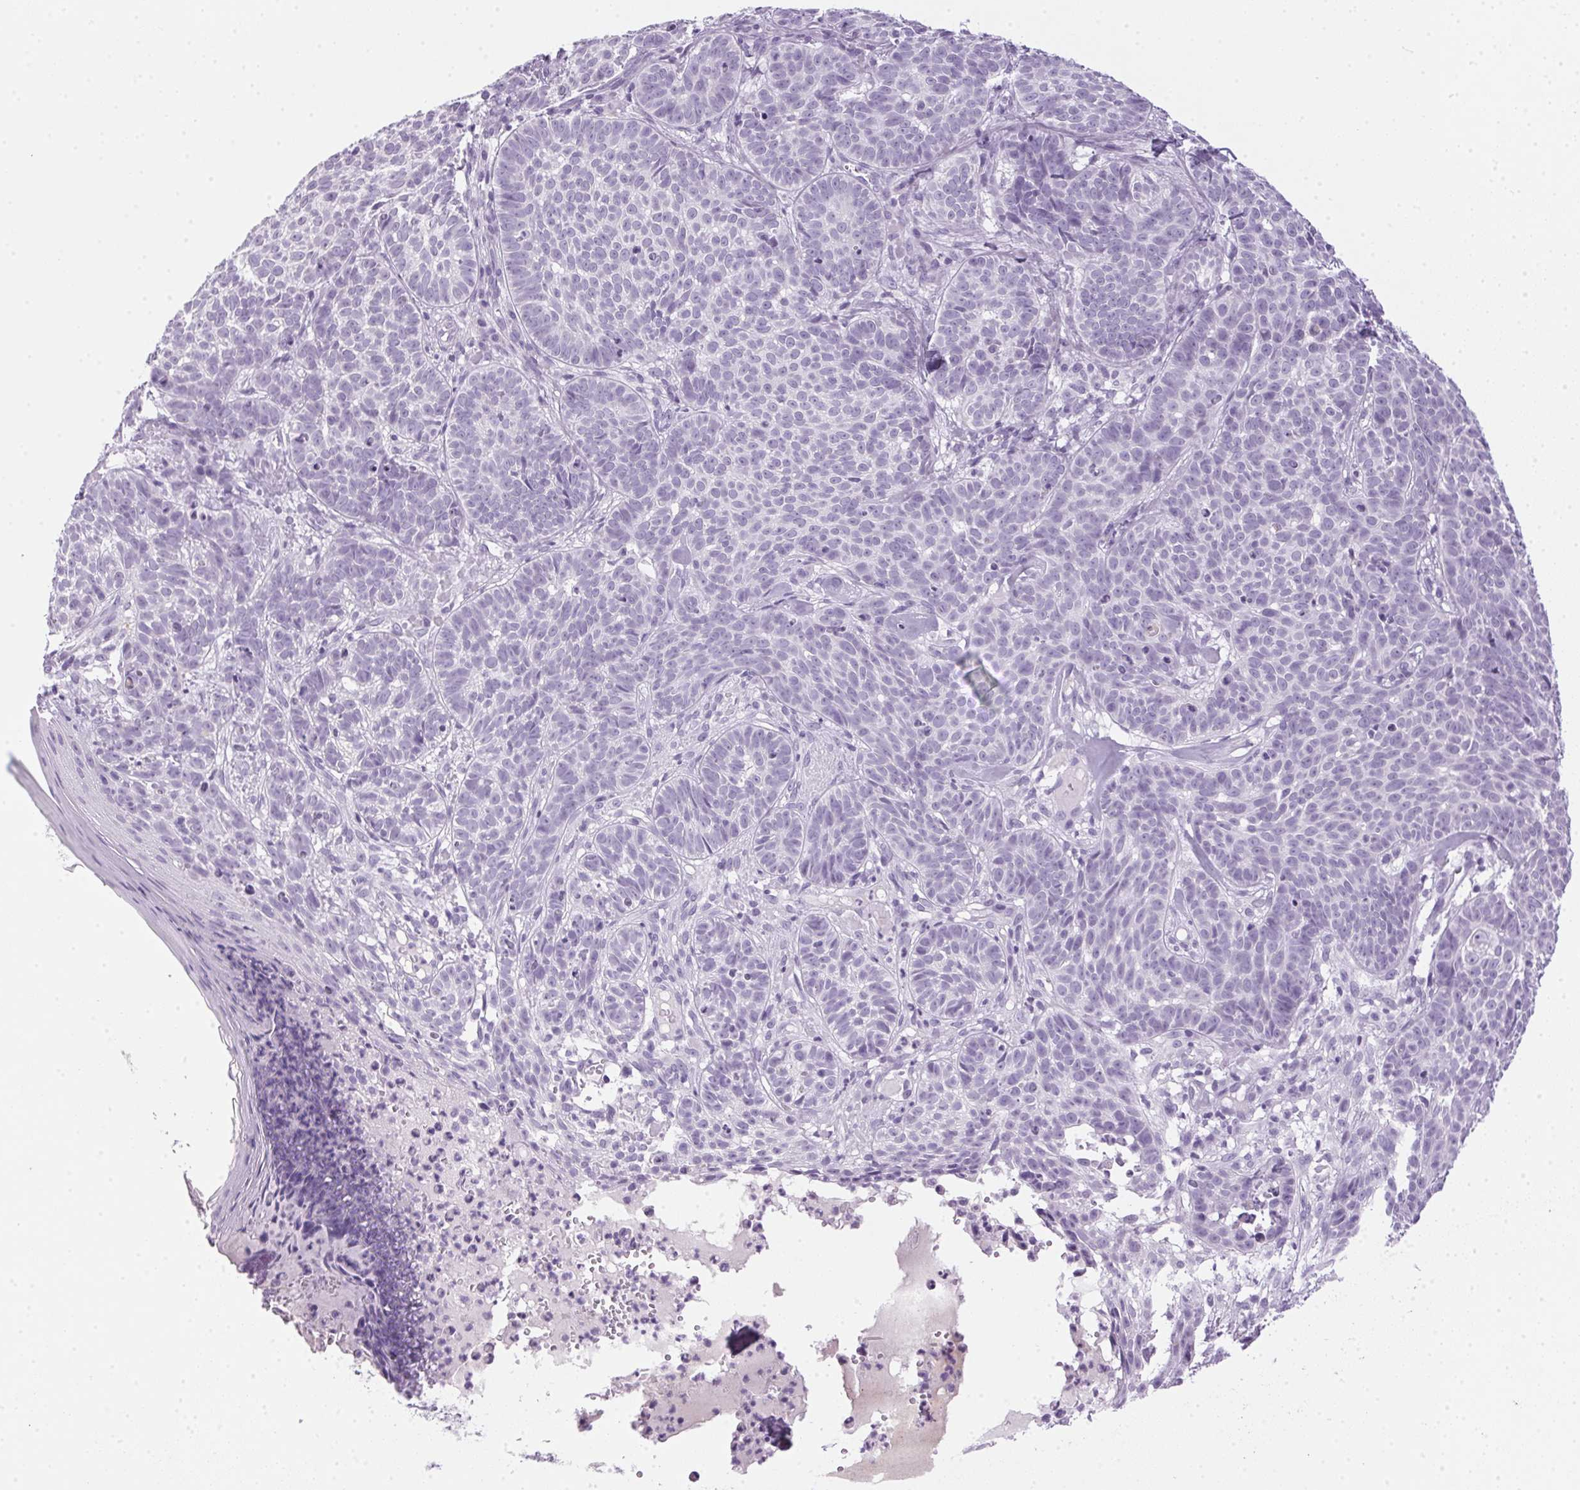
{"staining": {"intensity": "negative", "quantity": "none", "location": "none"}, "tissue": "skin cancer", "cell_type": "Tumor cells", "image_type": "cancer", "snomed": [{"axis": "morphology", "description": "Basal cell carcinoma"}, {"axis": "topography", "description": "Skin"}], "caption": "Tumor cells are negative for protein expression in human skin cancer (basal cell carcinoma).", "gene": "POPDC2", "patient": {"sex": "male", "age": 90}}